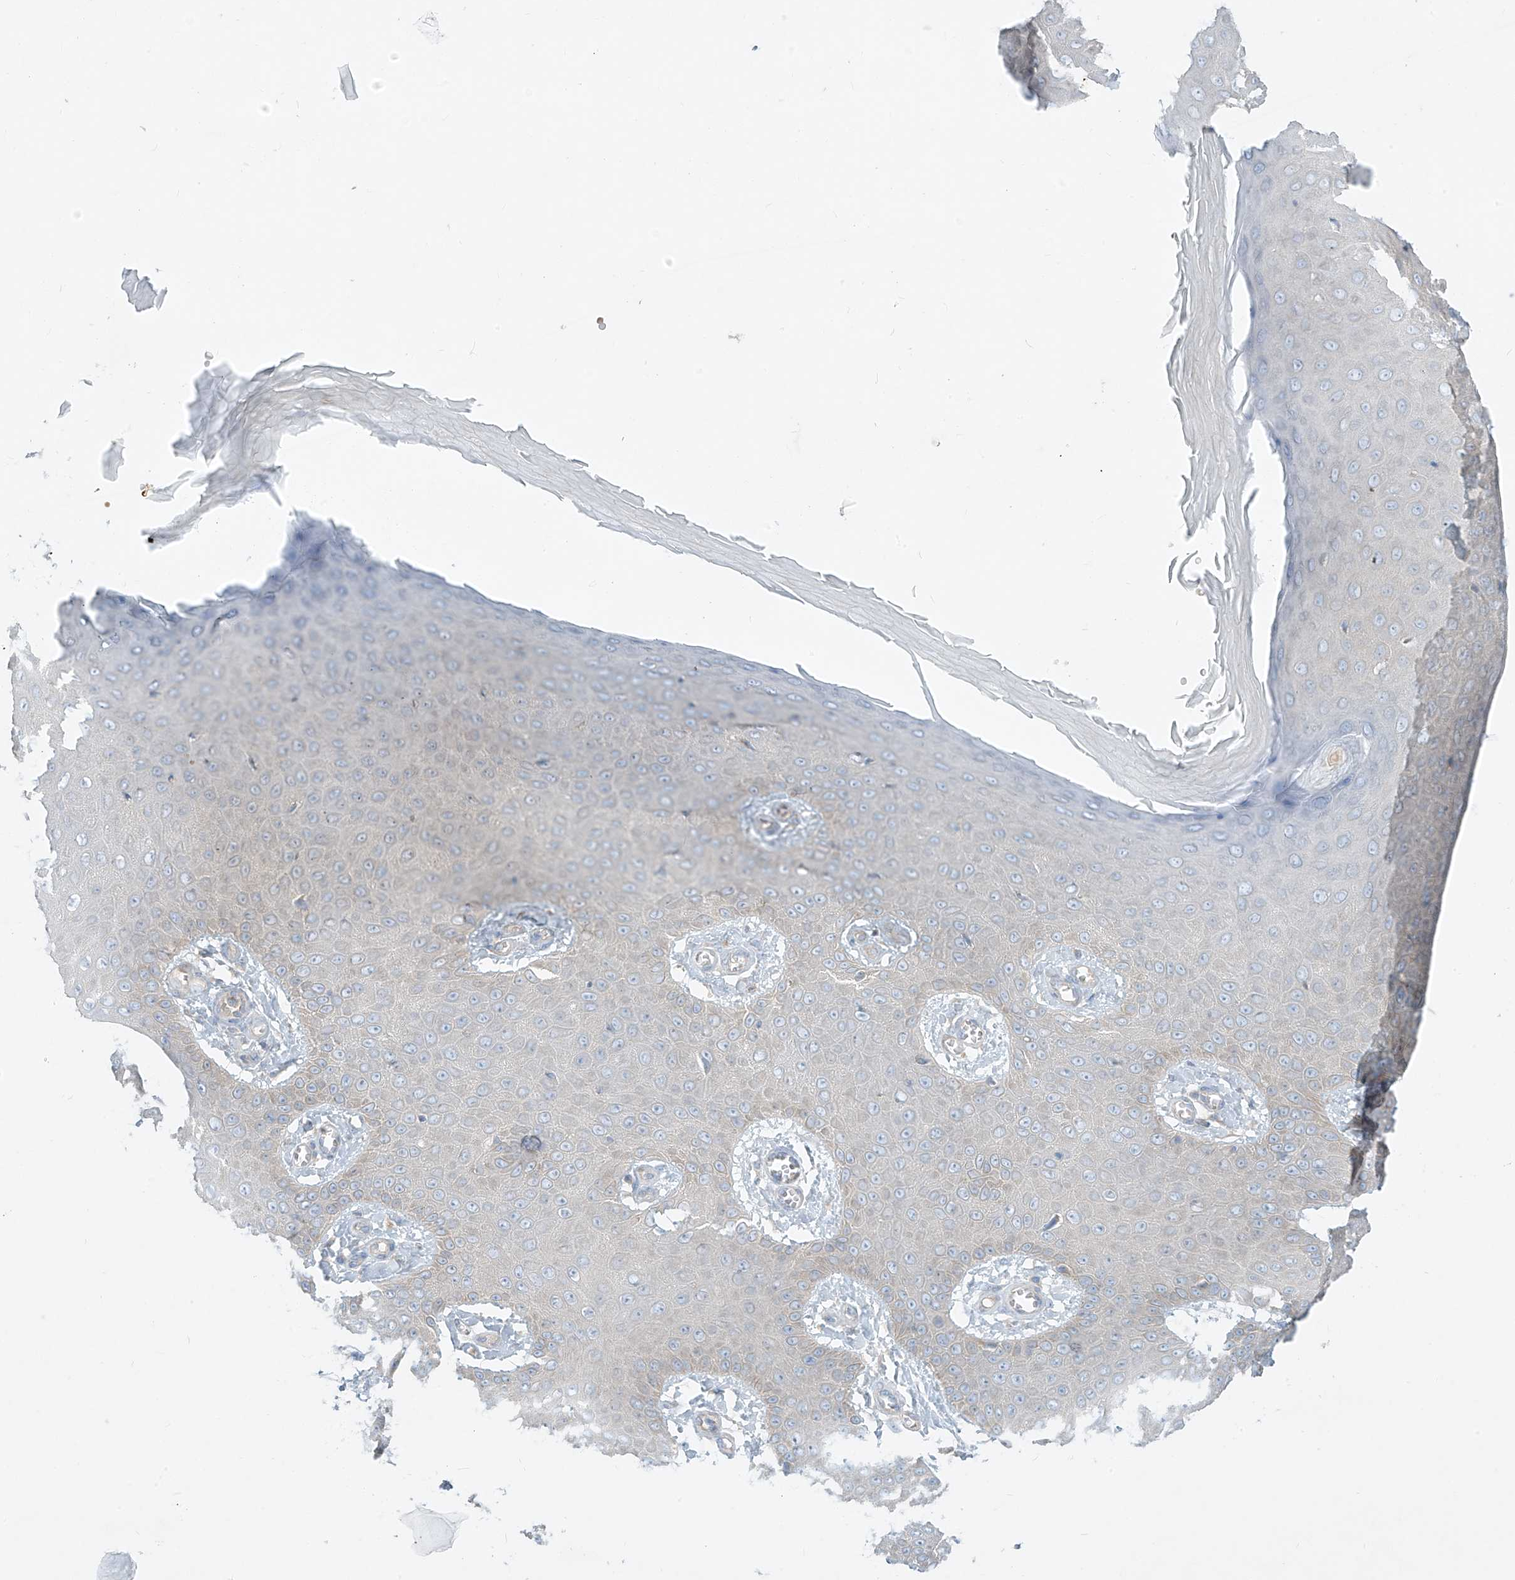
{"staining": {"intensity": "negative", "quantity": "none", "location": "none"}, "tissue": "skin cancer", "cell_type": "Tumor cells", "image_type": "cancer", "snomed": [{"axis": "morphology", "description": "Squamous cell carcinoma, NOS"}, {"axis": "topography", "description": "Skin"}], "caption": "High power microscopy image of an immunohistochemistry photomicrograph of squamous cell carcinoma (skin), revealing no significant staining in tumor cells. (DAB (3,3'-diaminobenzidine) immunohistochemistry (IHC), high magnification).", "gene": "DGKQ", "patient": {"sex": "male", "age": 74}}